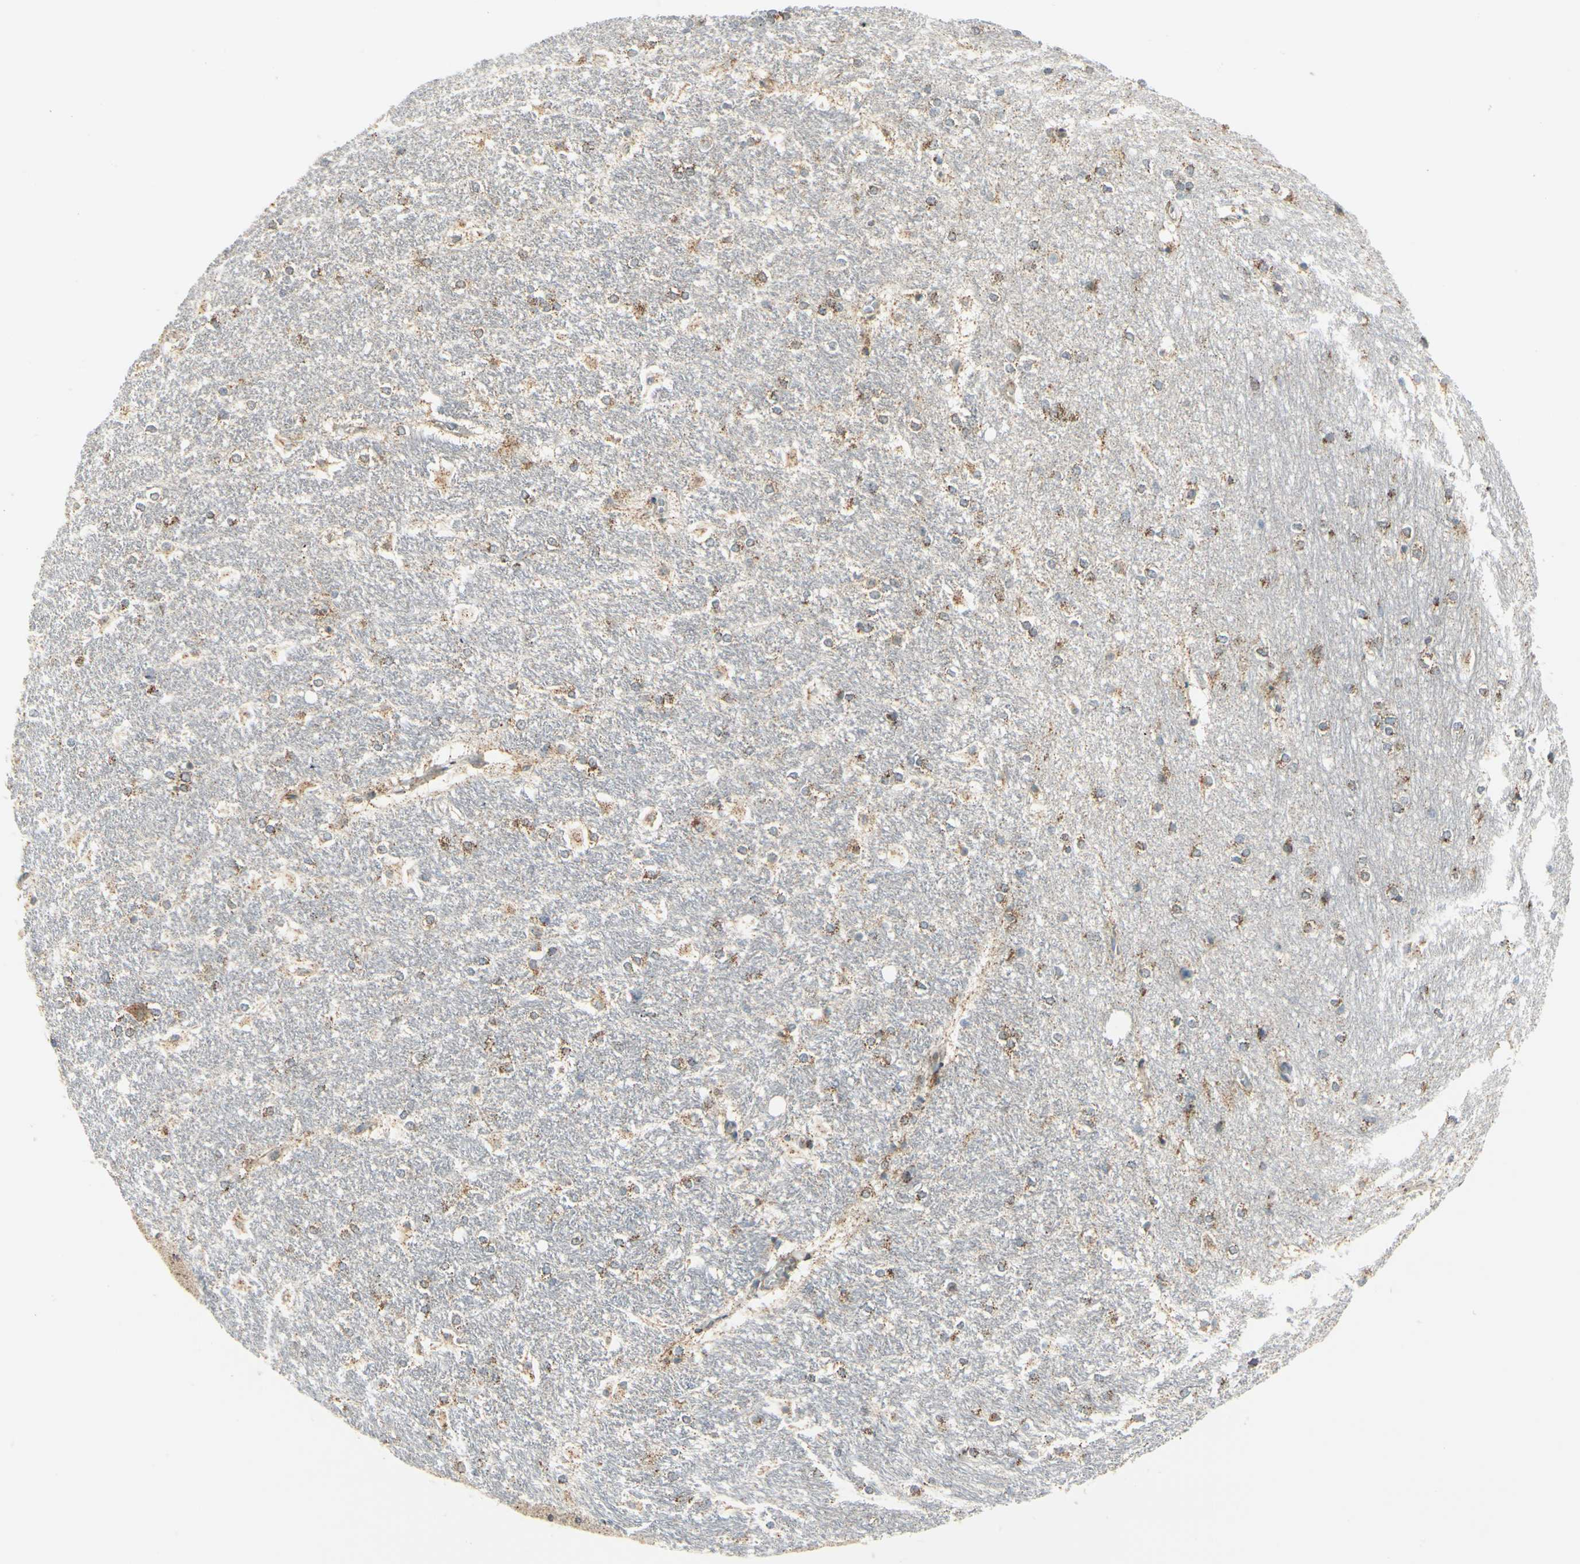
{"staining": {"intensity": "moderate", "quantity": "25%-75%", "location": "cytoplasmic/membranous"}, "tissue": "hippocampus", "cell_type": "Glial cells", "image_type": "normal", "snomed": [{"axis": "morphology", "description": "Normal tissue, NOS"}, {"axis": "topography", "description": "Hippocampus"}], "caption": "Moderate cytoplasmic/membranous protein positivity is identified in about 25%-75% of glial cells in hippocampus.", "gene": "EPHB3", "patient": {"sex": "female", "age": 19}}